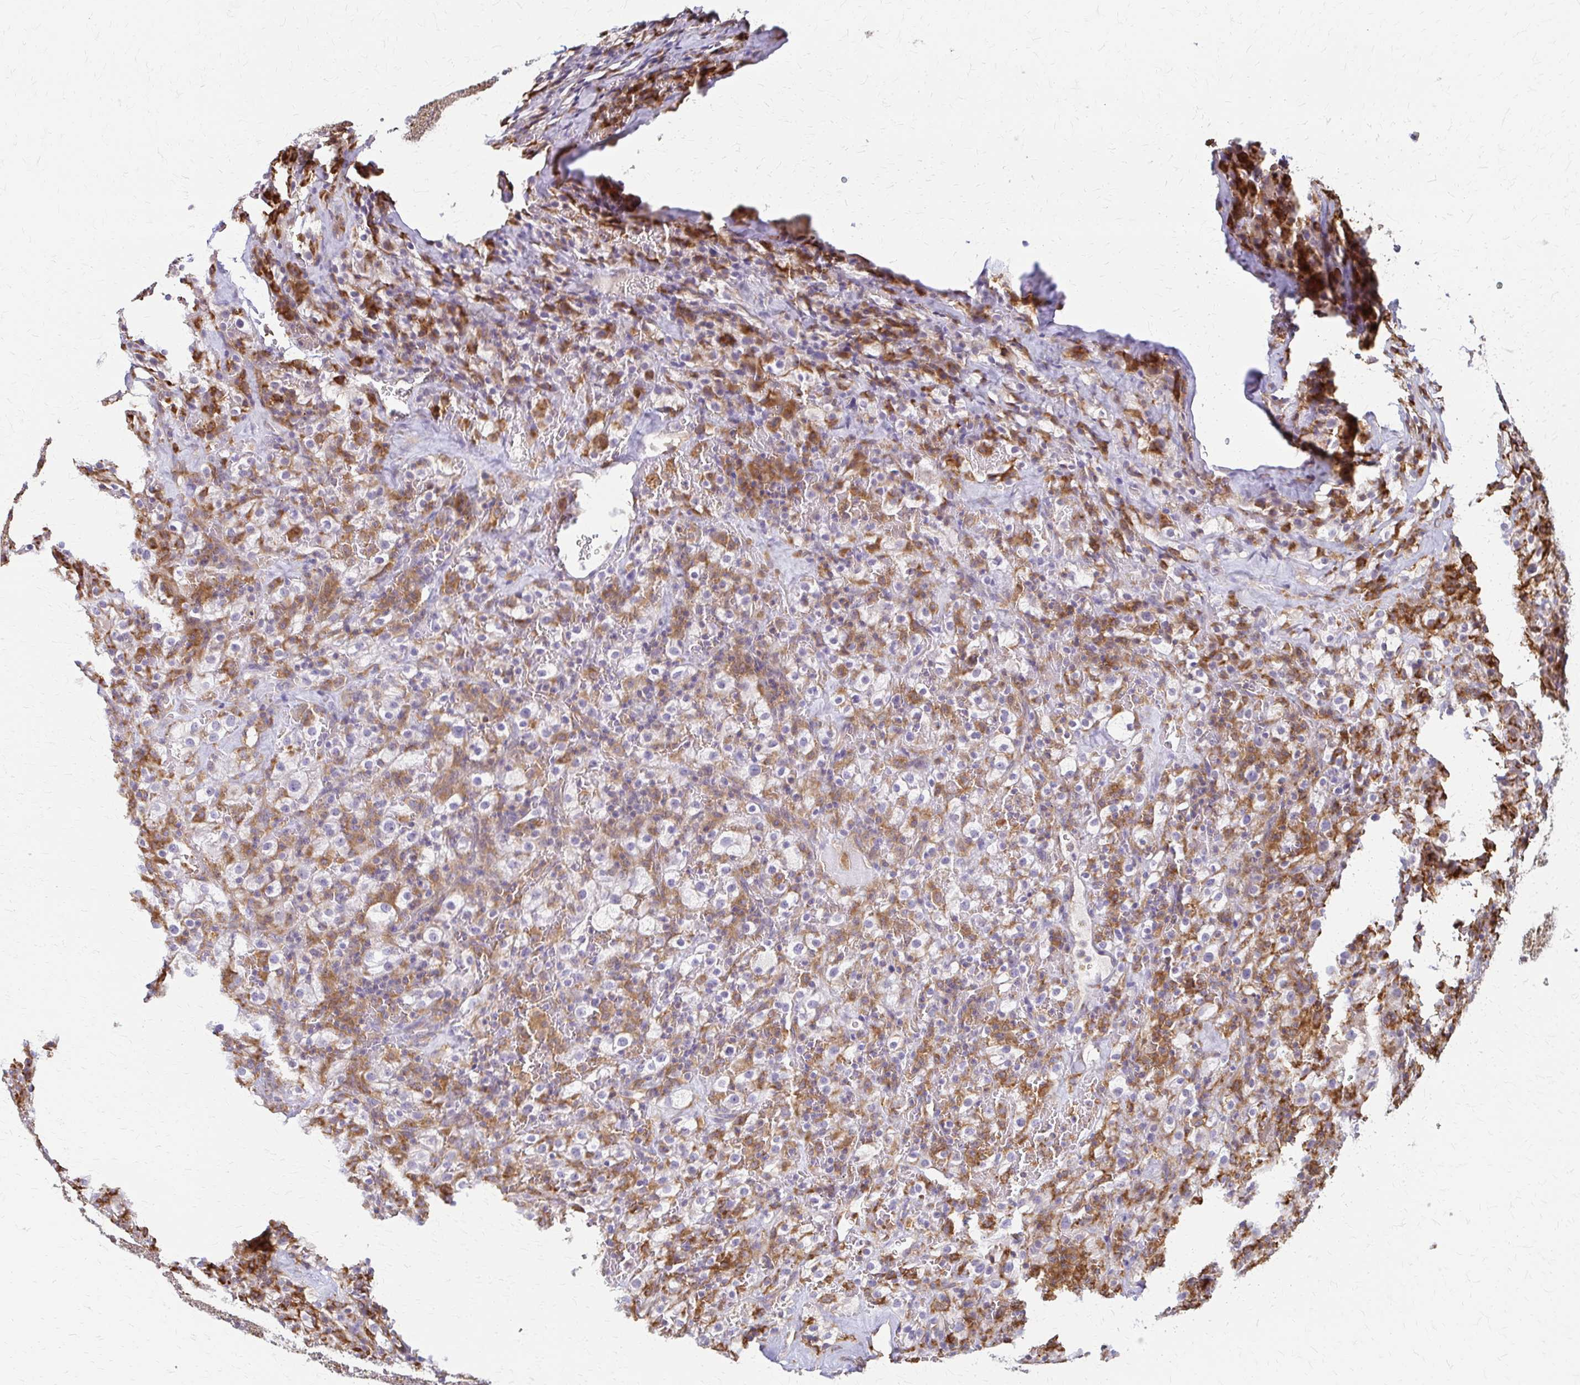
{"staining": {"intensity": "moderate", "quantity": "25%-75%", "location": "cytoplasmic/membranous"}, "tissue": "renal cancer", "cell_type": "Tumor cells", "image_type": "cancer", "snomed": [{"axis": "morphology", "description": "Adenocarcinoma, NOS"}, {"axis": "topography", "description": "Kidney"}], "caption": "This is a photomicrograph of immunohistochemistry staining of adenocarcinoma (renal), which shows moderate positivity in the cytoplasmic/membranous of tumor cells.", "gene": "WASF2", "patient": {"sex": "female", "age": 74}}